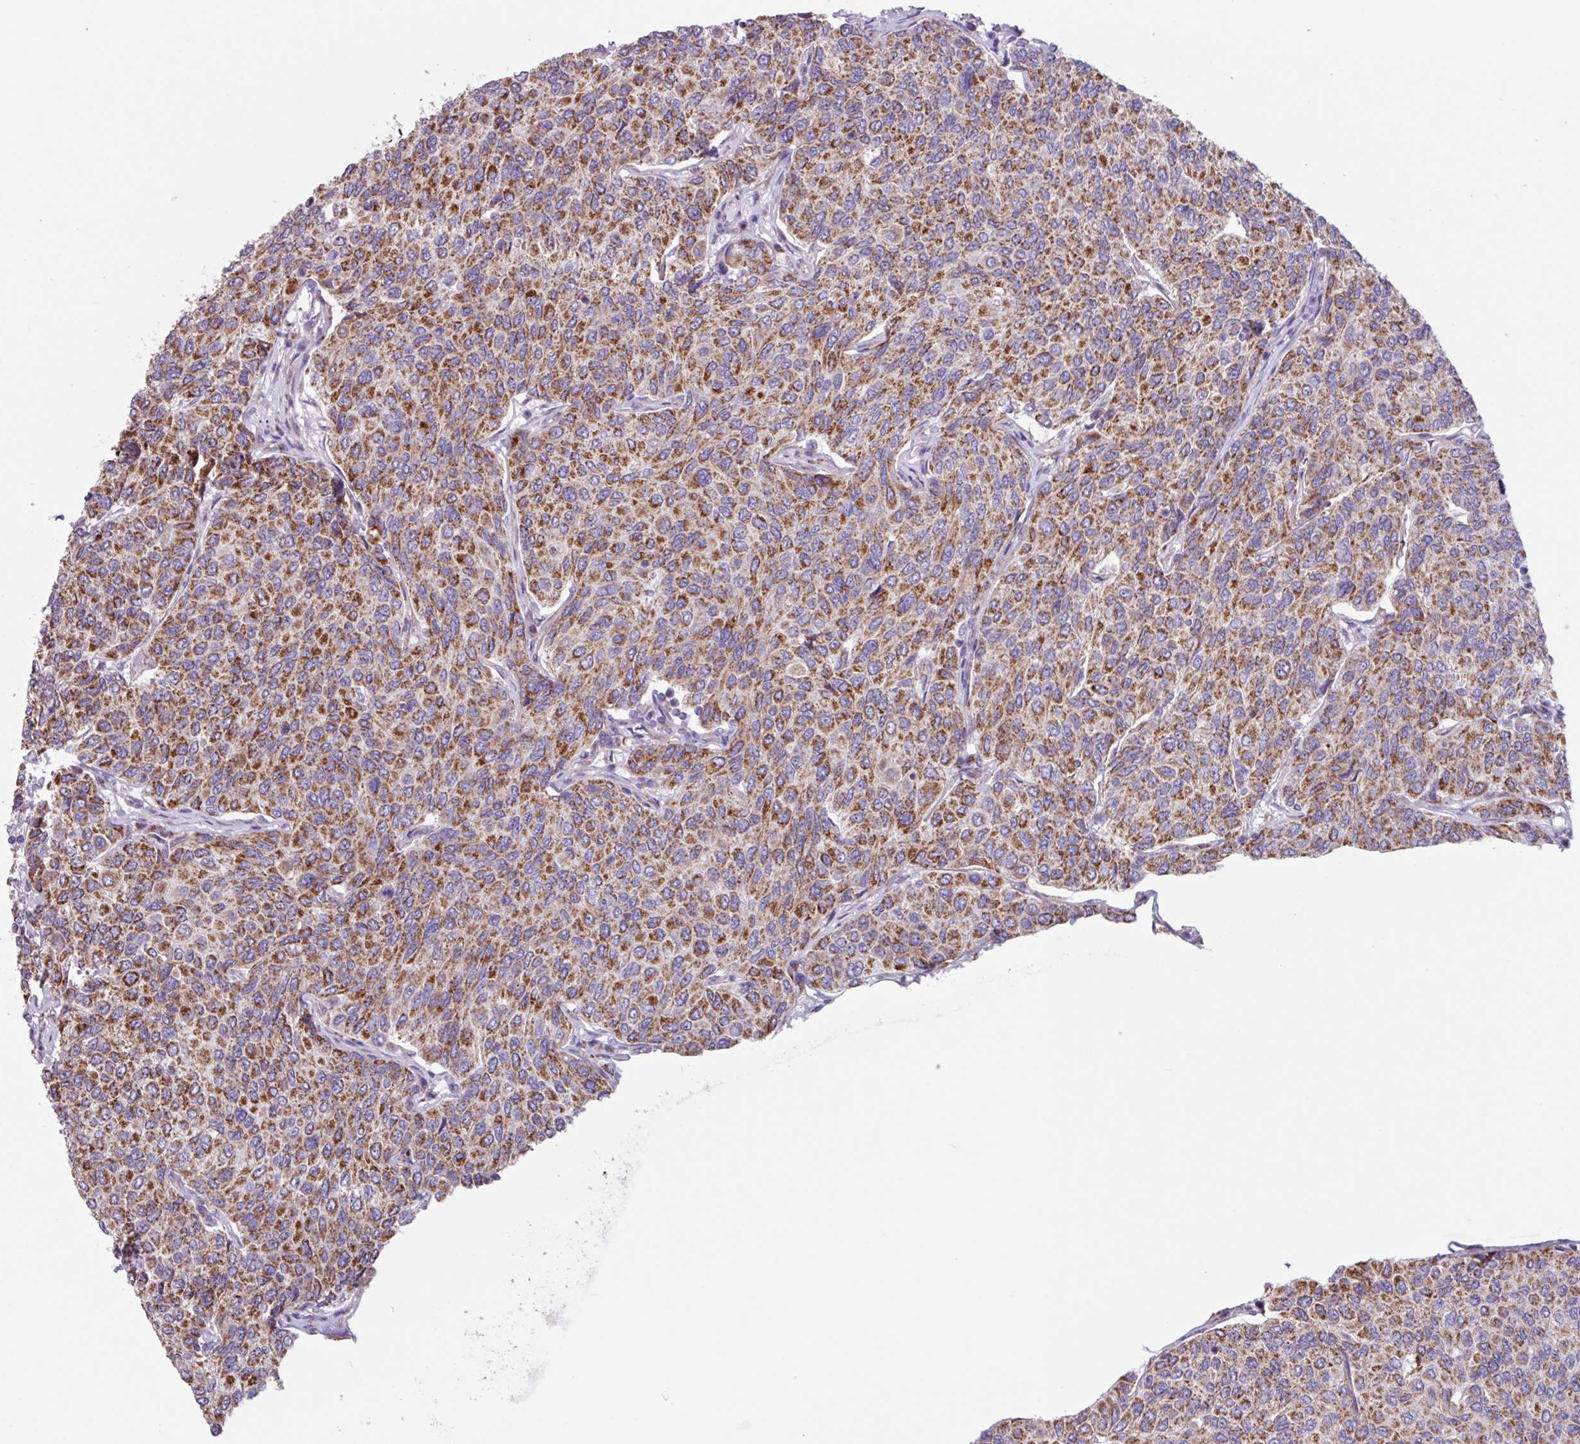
{"staining": {"intensity": "moderate", "quantity": ">75%", "location": "cytoplasmic/membranous"}, "tissue": "breast cancer", "cell_type": "Tumor cells", "image_type": "cancer", "snomed": [{"axis": "morphology", "description": "Duct carcinoma"}, {"axis": "topography", "description": "Breast"}], "caption": "The photomicrograph displays staining of breast cancer (intraductal carcinoma), revealing moderate cytoplasmic/membranous protein staining (brown color) within tumor cells. (DAB IHC, brown staining for protein, blue staining for nuclei).", "gene": "OTULIN", "patient": {"sex": "female", "age": 55}}